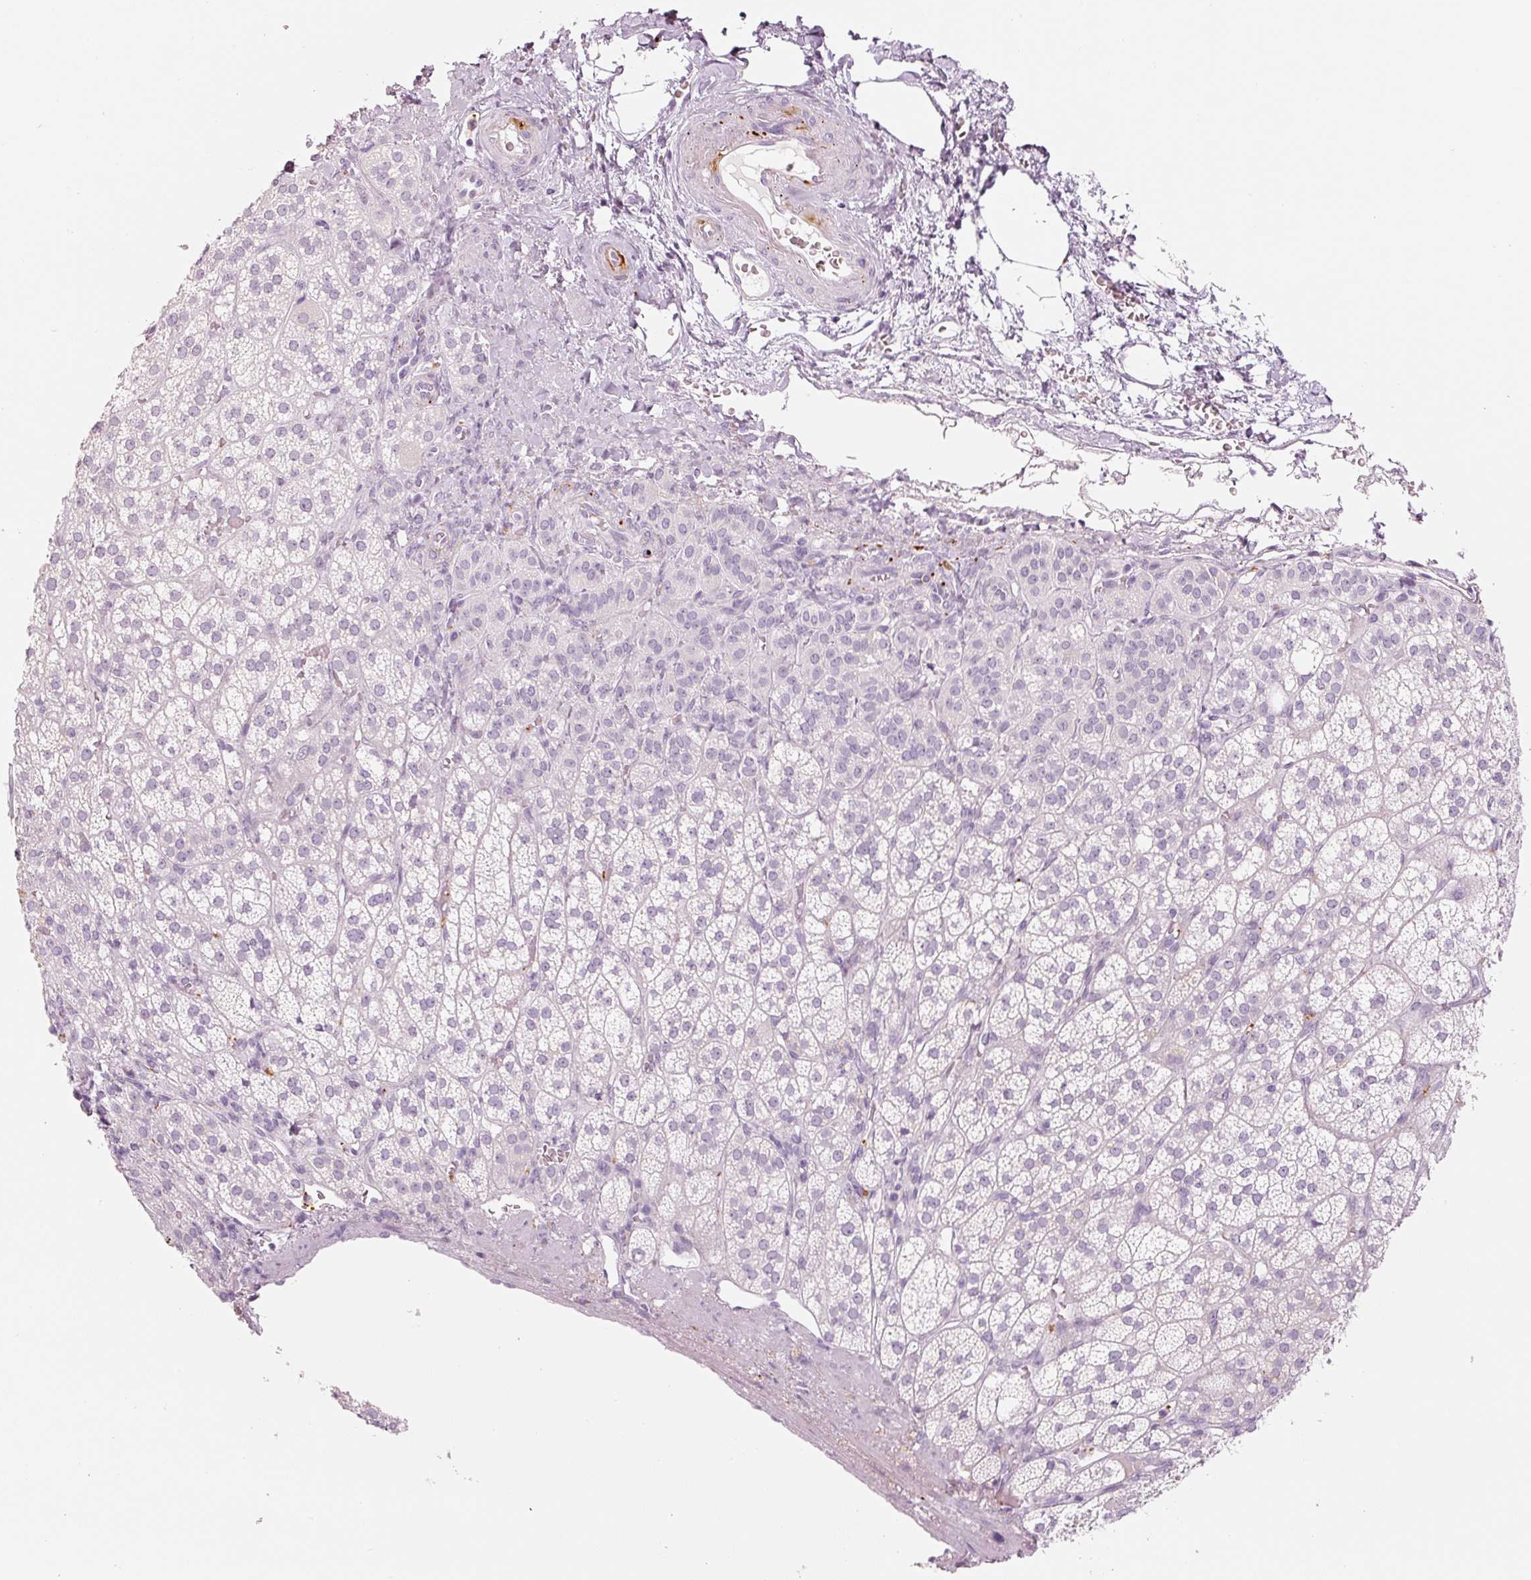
{"staining": {"intensity": "strong", "quantity": "<25%", "location": "cytoplasmic/membranous"}, "tissue": "adrenal gland", "cell_type": "Glandular cells", "image_type": "normal", "snomed": [{"axis": "morphology", "description": "Normal tissue, NOS"}, {"axis": "topography", "description": "Adrenal gland"}], "caption": "This micrograph shows normal adrenal gland stained with IHC to label a protein in brown. The cytoplasmic/membranous of glandular cells show strong positivity for the protein. Nuclei are counter-stained blue.", "gene": "LECT2", "patient": {"sex": "female", "age": 60}}